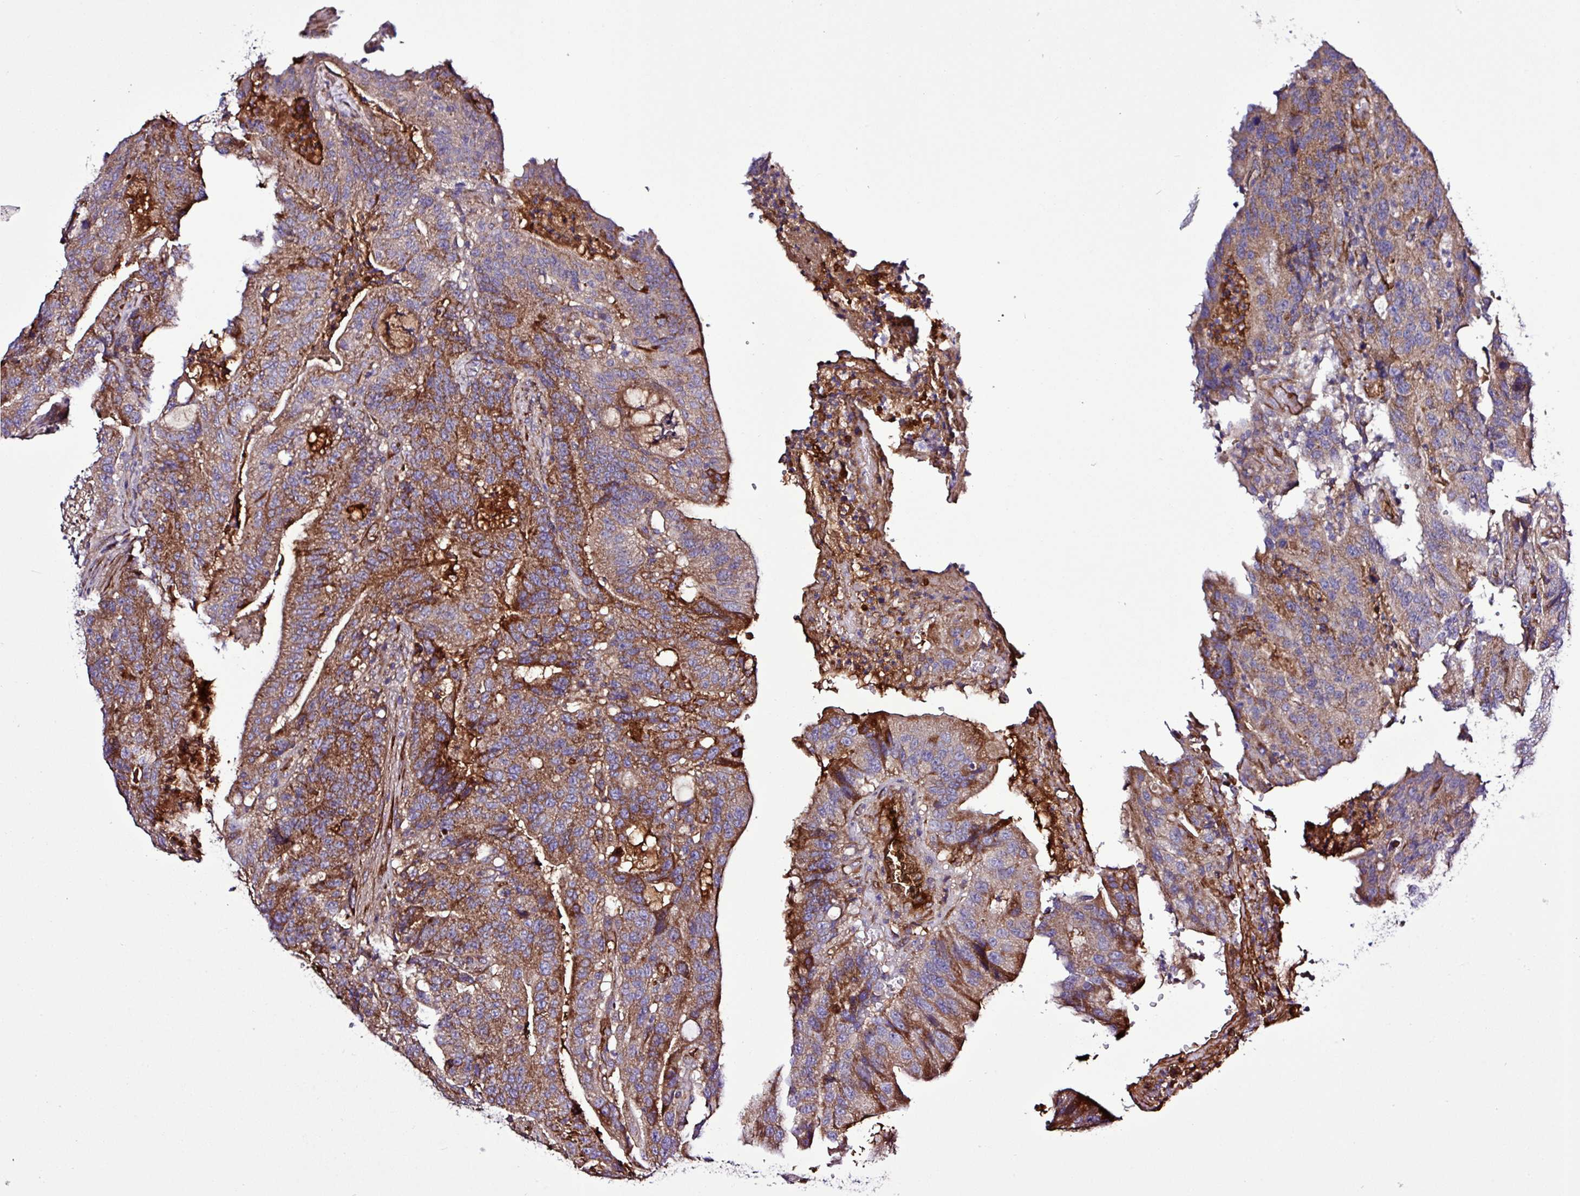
{"staining": {"intensity": "moderate", "quantity": "25%-75%", "location": "cytoplasmic/membranous"}, "tissue": "colorectal cancer", "cell_type": "Tumor cells", "image_type": "cancer", "snomed": [{"axis": "morphology", "description": "Adenocarcinoma, NOS"}, {"axis": "topography", "description": "Colon"}], "caption": "A brown stain labels moderate cytoplasmic/membranous positivity of a protein in human adenocarcinoma (colorectal) tumor cells.", "gene": "CWH43", "patient": {"sex": "male", "age": 83}}